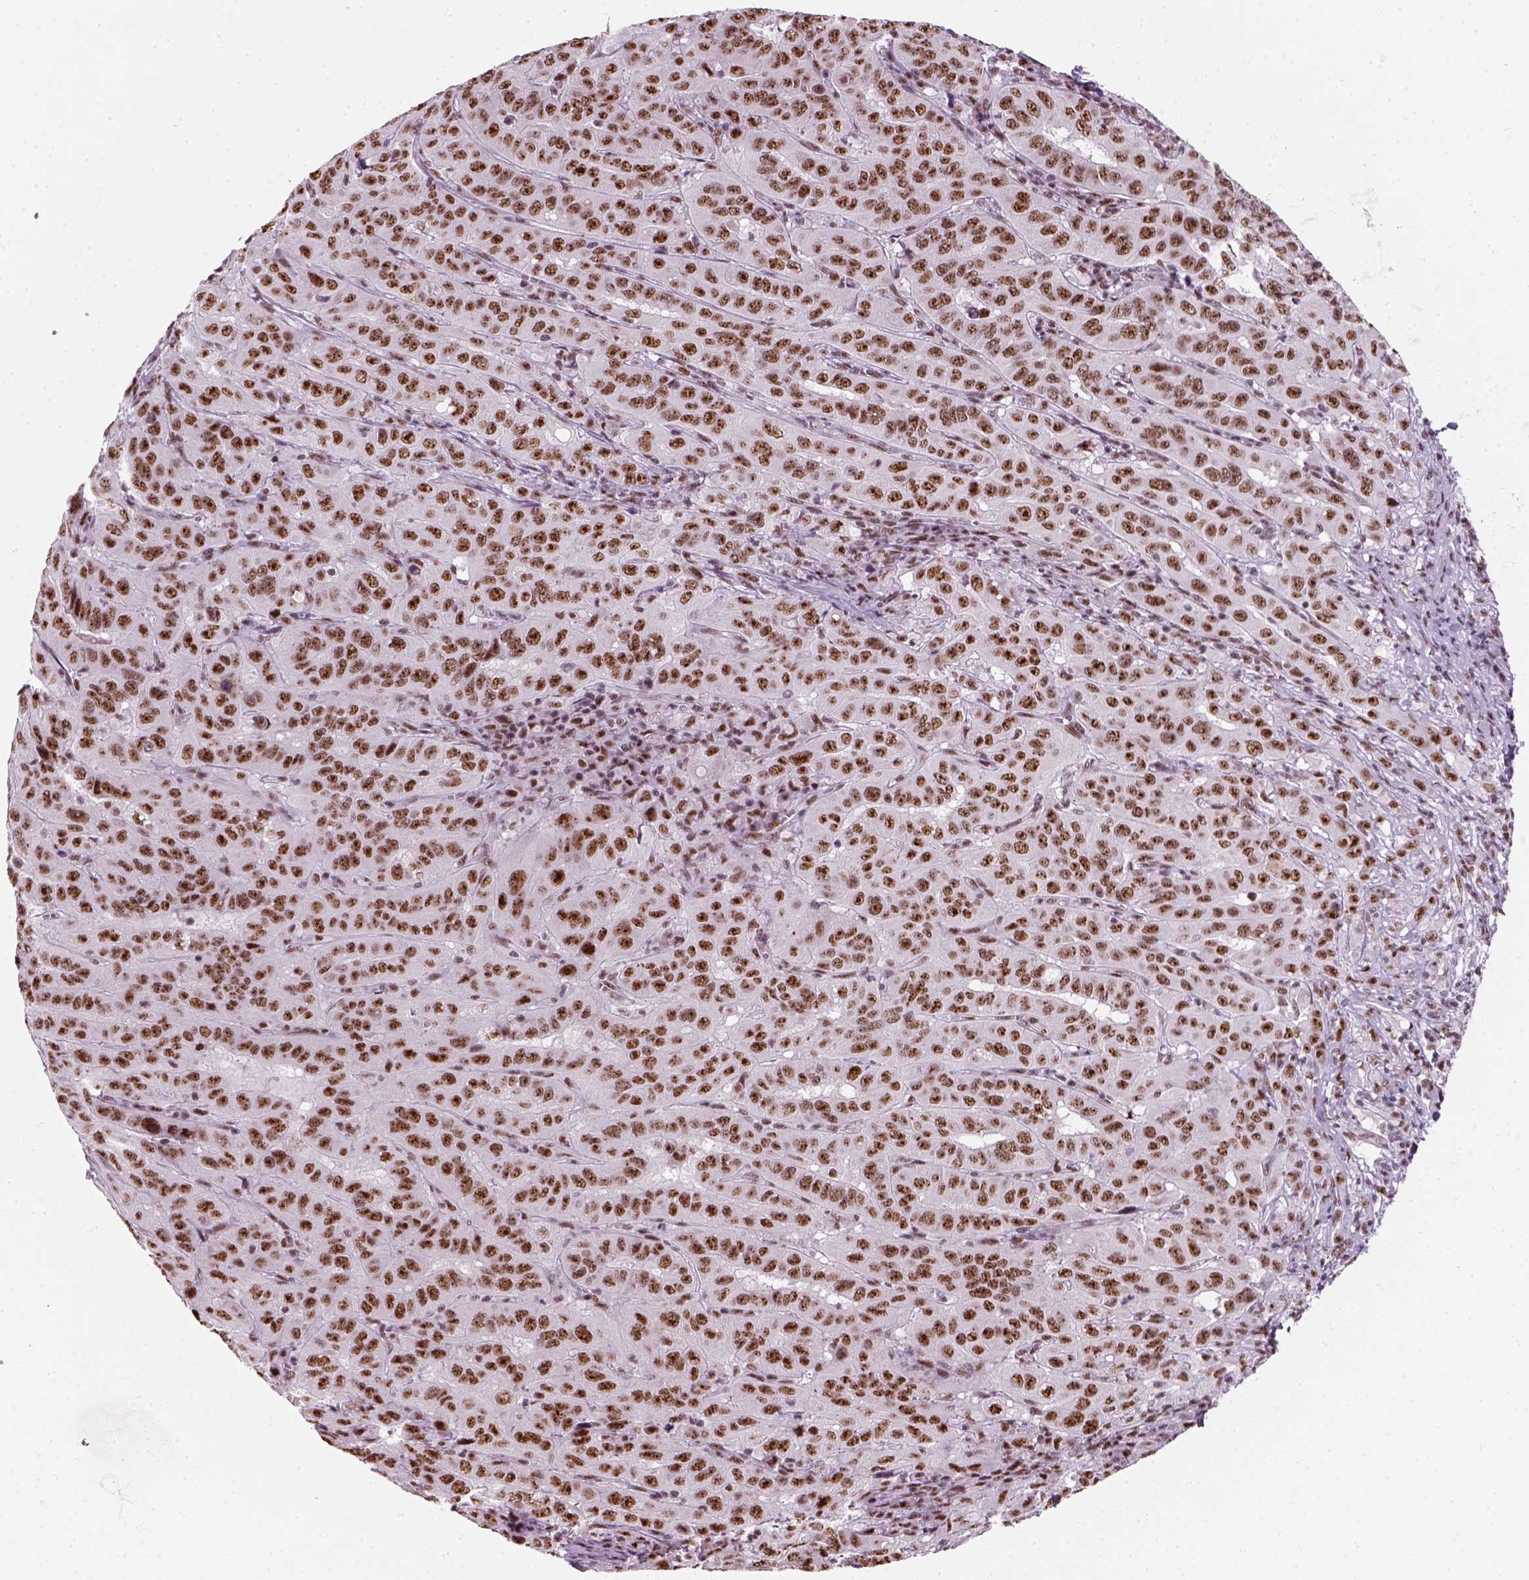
{"staining": {"intensity": "strong", "quantity": ">75%", "location": "nuclear"}, "tissue": "pancreatic cancer", "cell_type": "Tumor cells", "image_type": "cancer", "snomed": [{"axis": "morphology", "description": "Adenocarcinoma, NOS"}, {"axis": "topography", "description": "Pancreas"}], "caption": "Pancreatic cancer (adenocarcinoma) stained with a brown dye demonstrates strong nuclear positive expression in approximately >75% of tumor cells.", "gene": "GTF2F1", "patient": {"sex": "male", "age": 63}}